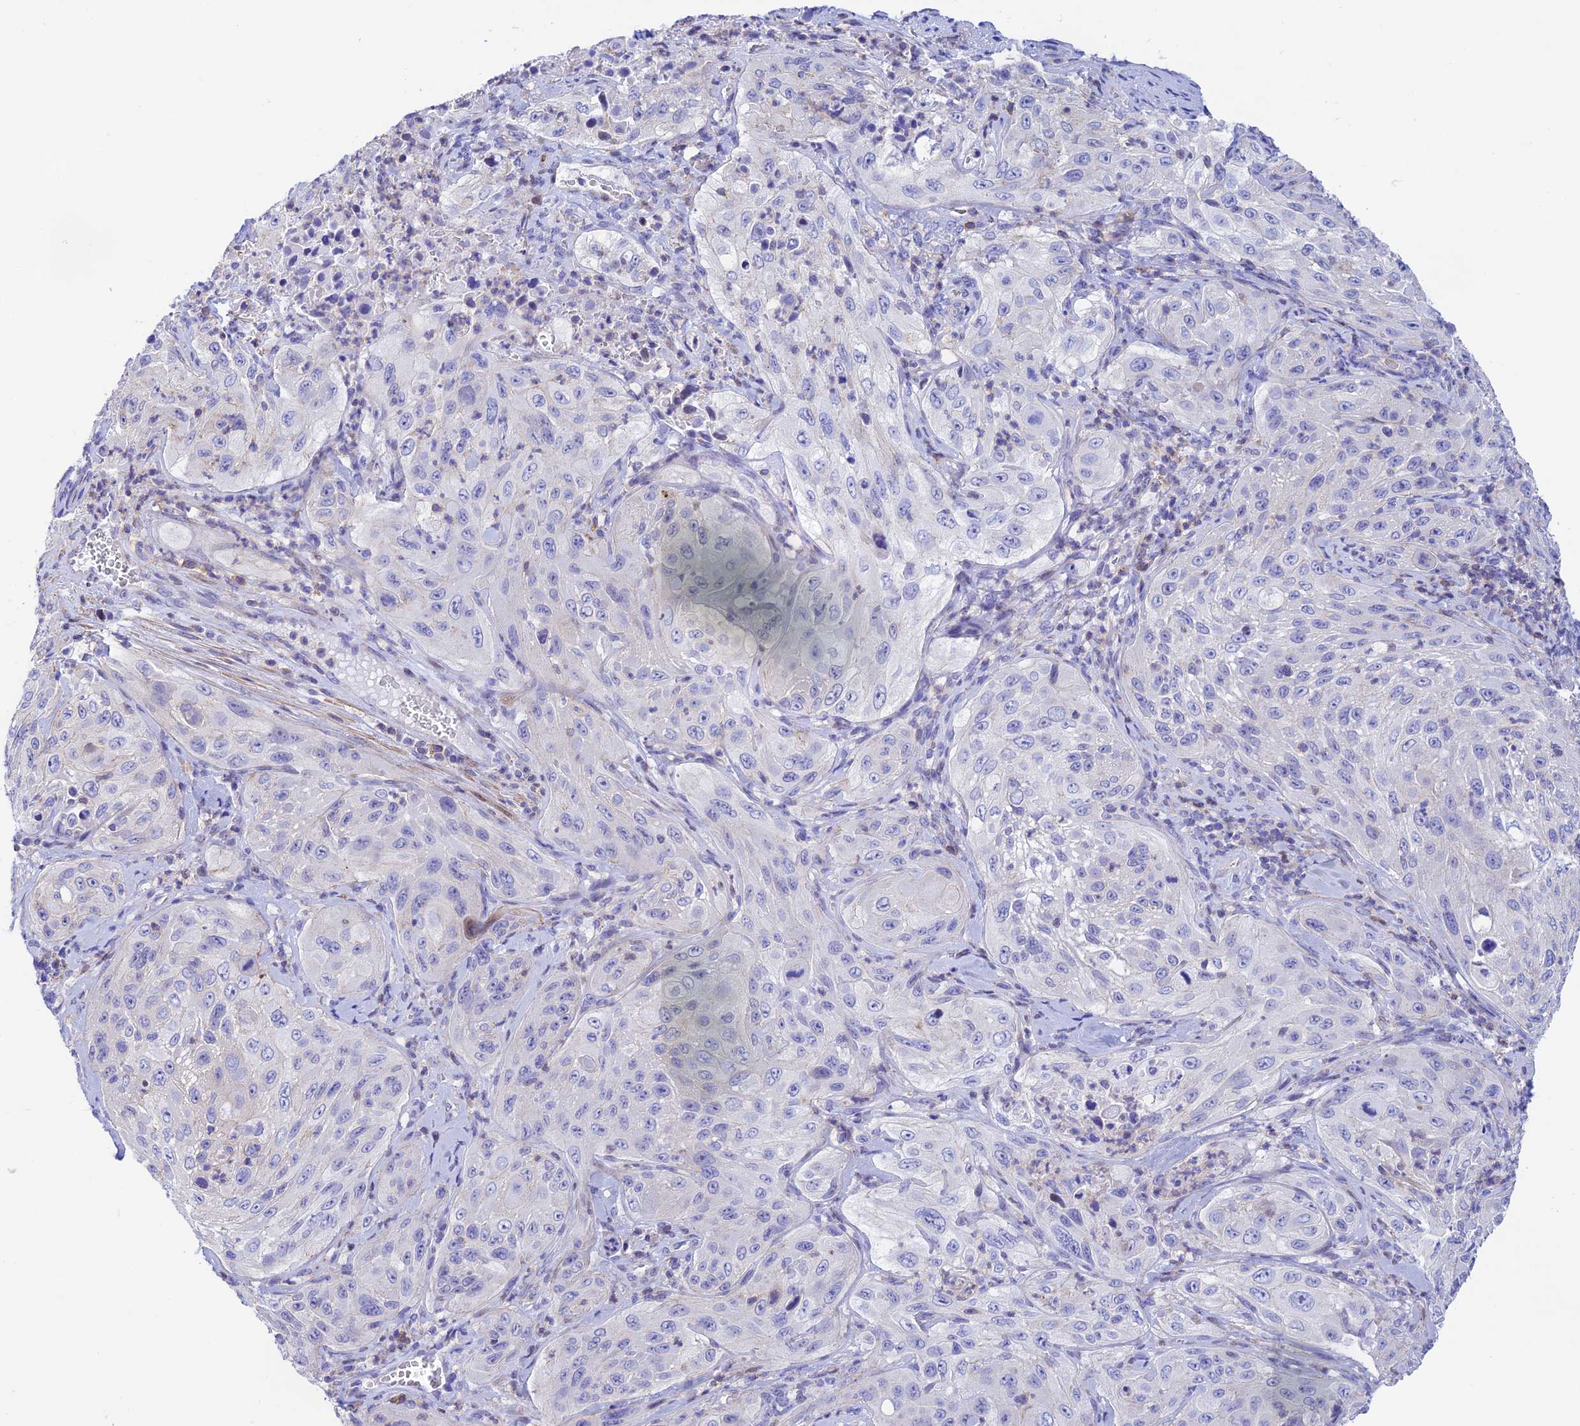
{"staining": {"intensity": "negative", "quantity": "none", "location": "none"}, "tissue": "cervical cancer", "cell_type": "Tumor cells", "image_type": "cancer", "snomed": [{"axis": "morphology", "description": "Squamous cell carcinoma, NOS"}, {"axis": "topography", "description": "Cervix"}], "caption": "Tumor cells are negative for protein expression in human cervical cancer.", "gene": "PRIM1", "patient": {"sex": "female", "age": 42}}